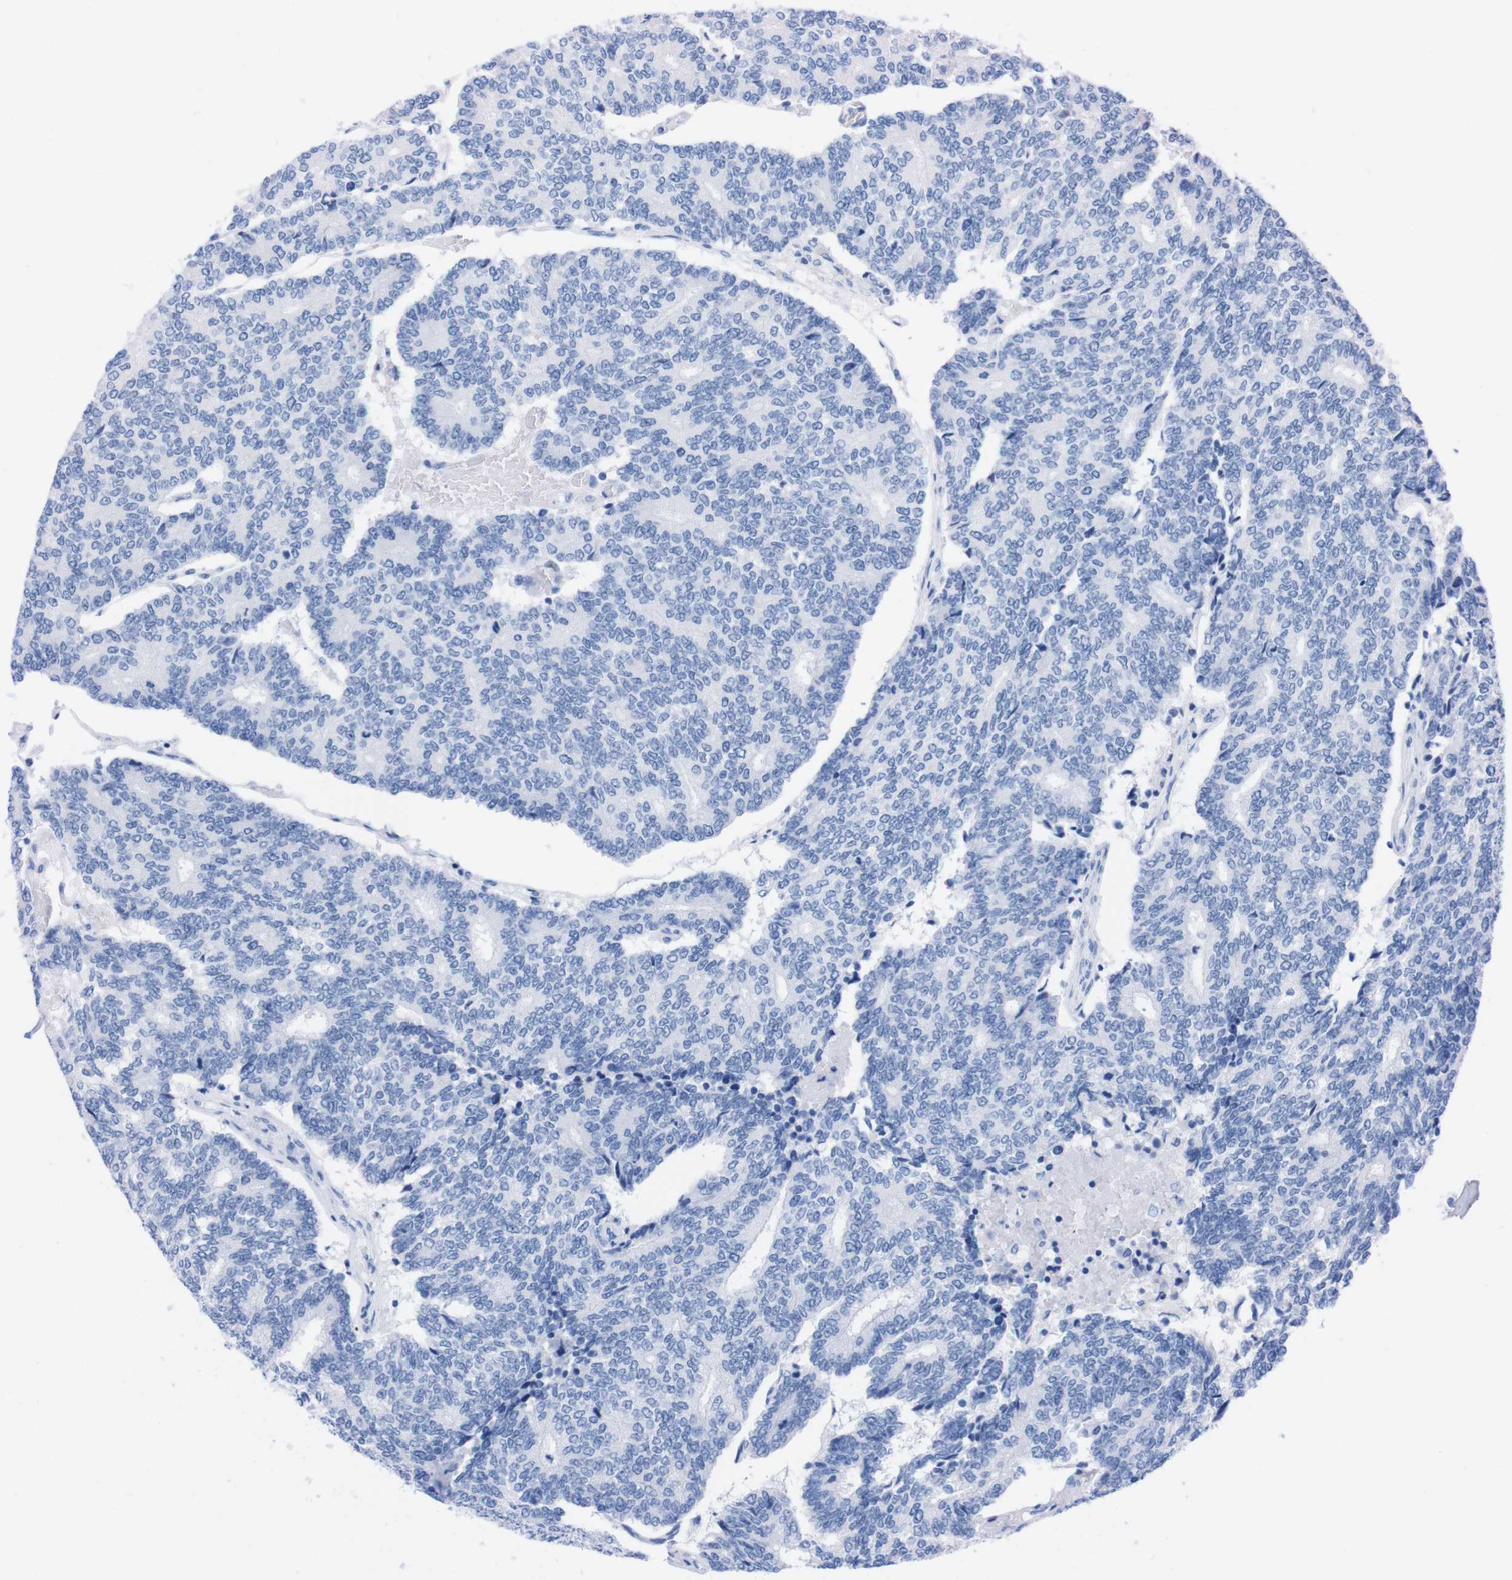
{"staining": {"intensity": "negative", "quantity": "none", "location": "none"}, "tissue": "prostate cancer", "cell_type": "Tumor cells", "image_type": "cancer", "snomed": [{"axis": "morphology", "description": "Normal tissue, NOS"}, {"axis": "morphology", "description": "Adenocarcinoma, High grade"}, {"axis": "topography", "description": "Prostate"}, {"axis": "topography", "description": "Seminal veicle"}], "caption": "Immunohistochemistry (IHC) image of neoplastic tissue: prostate high-grade adenocarcinoma stained with DAB (3,3'-diaminobenzidine) shows no significant protein expression in tumor cells.", "gene": "P2RY12", "patient": {"sex": "male", "age": 55}}